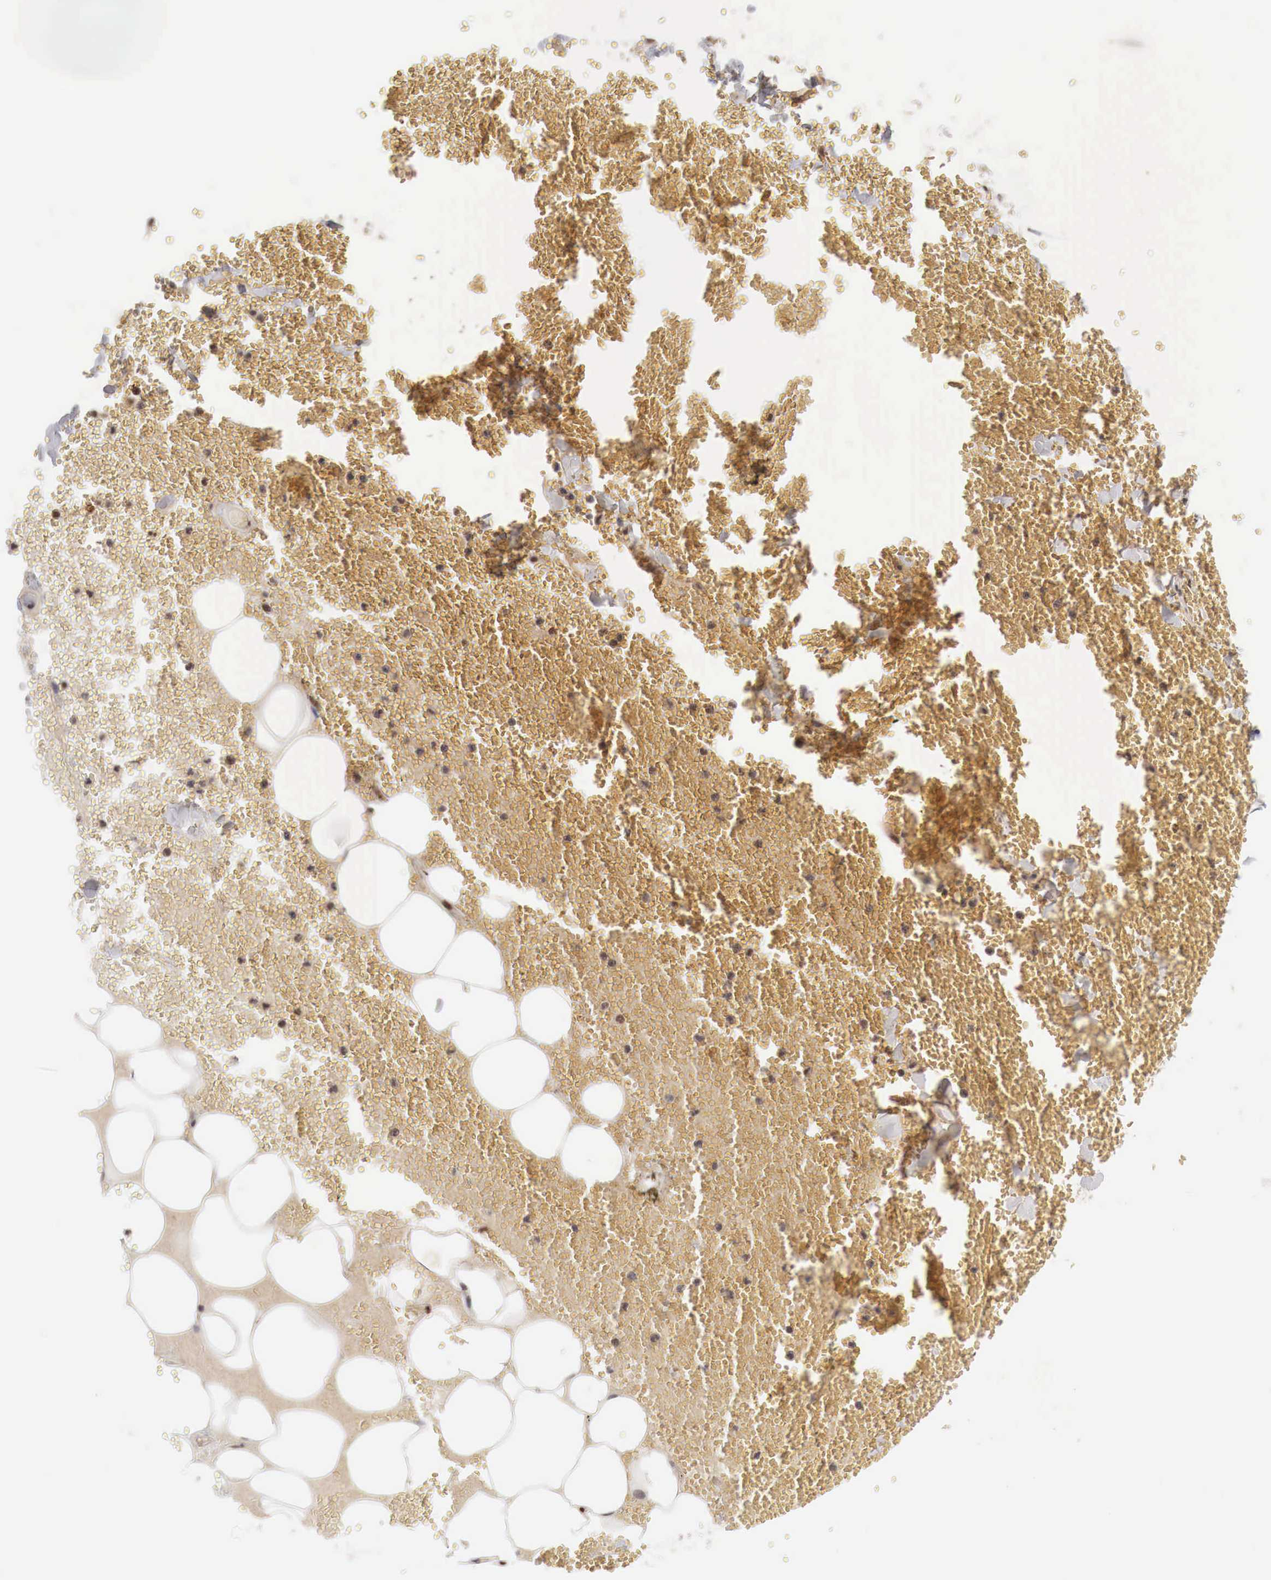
{"staining": {"intensity": "moderate", "quantity": ">75%", "location": "nuclear"}, "tissue": "adipose tissue", "cell_type": "Adipocytes", "image_type": "normal", "snomed": [{"axis": "morphology", "description": "Normal tissue, NOS"}, {"axis": "morphology", "description": "Inflammation, NOS"}, {"axis": "topography", "description": "Lymph node"}, {"axis": "topography", "description": "Peripheral nerve tissue"}], "caption": "Protein expression analysis of benign adipose tissue exhibits moderate nuclear staining in about >75% of adipocytes. The protein of interest is stained brown, and the nuclei are stained in blue (DAB (3,3'-diaminobenzidine) IHC with brightfield microscopy, high magnification).", "gene": "DACH2", "patient": {"sex": "male", "age": 52}}